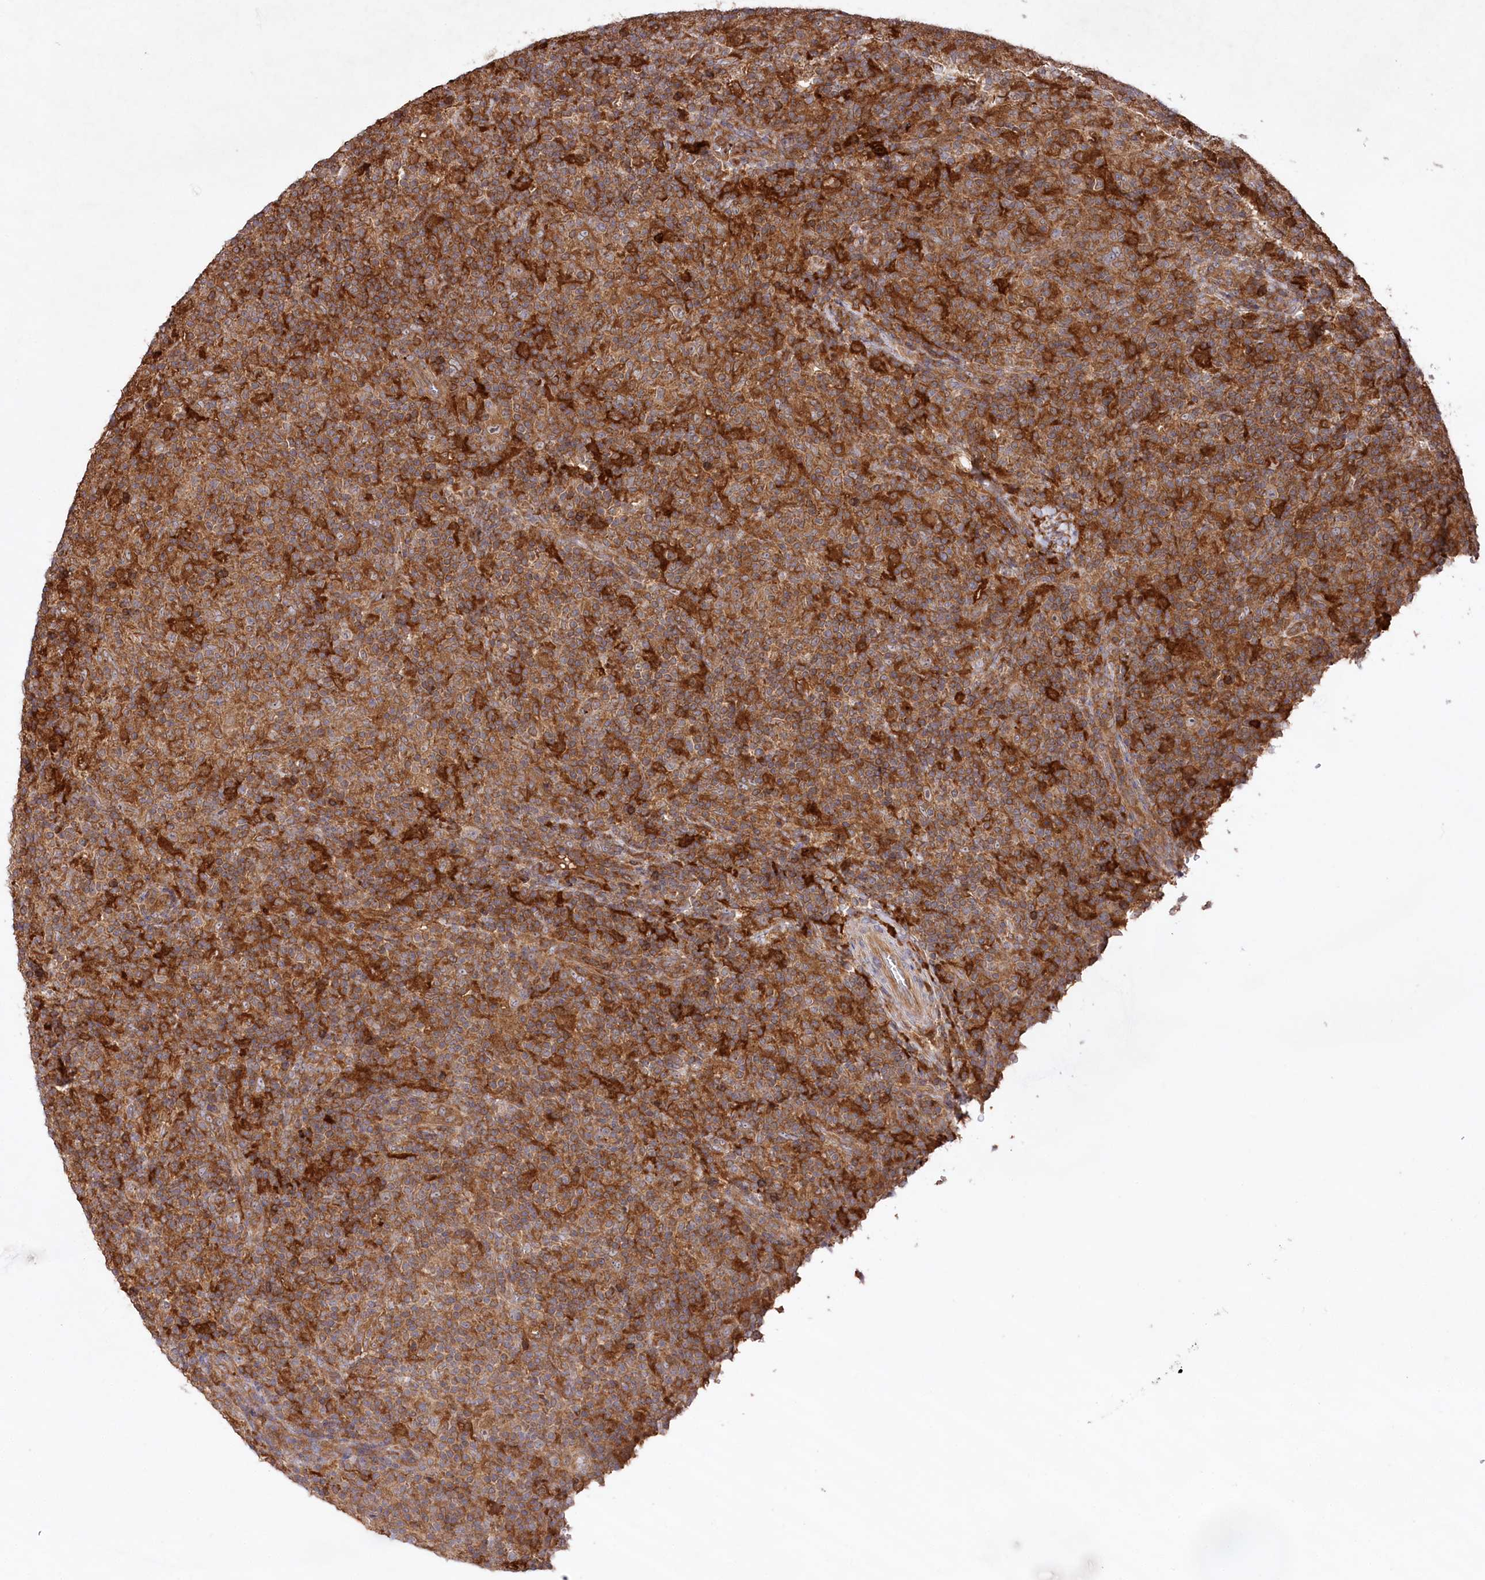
{"staining": {"intensity": "moderate", "quantity": ">75%", "location": "cytoplasmic/membranous"}, "tissue": "lymphoma", "cell_type": "Tumor cells", "image_type": "cancer", "snomed": [{"axis": "morphology", "description": "Hodgkin's disease, NOS"}, {"axis": "topography", "description": "Lymph node"}], "caption": "Human lymphoma stained with a protein marker shows moderate staining in tumor cells.", "gene": "PPP1R21", "patient": {"sex": "male", "age": 70}}